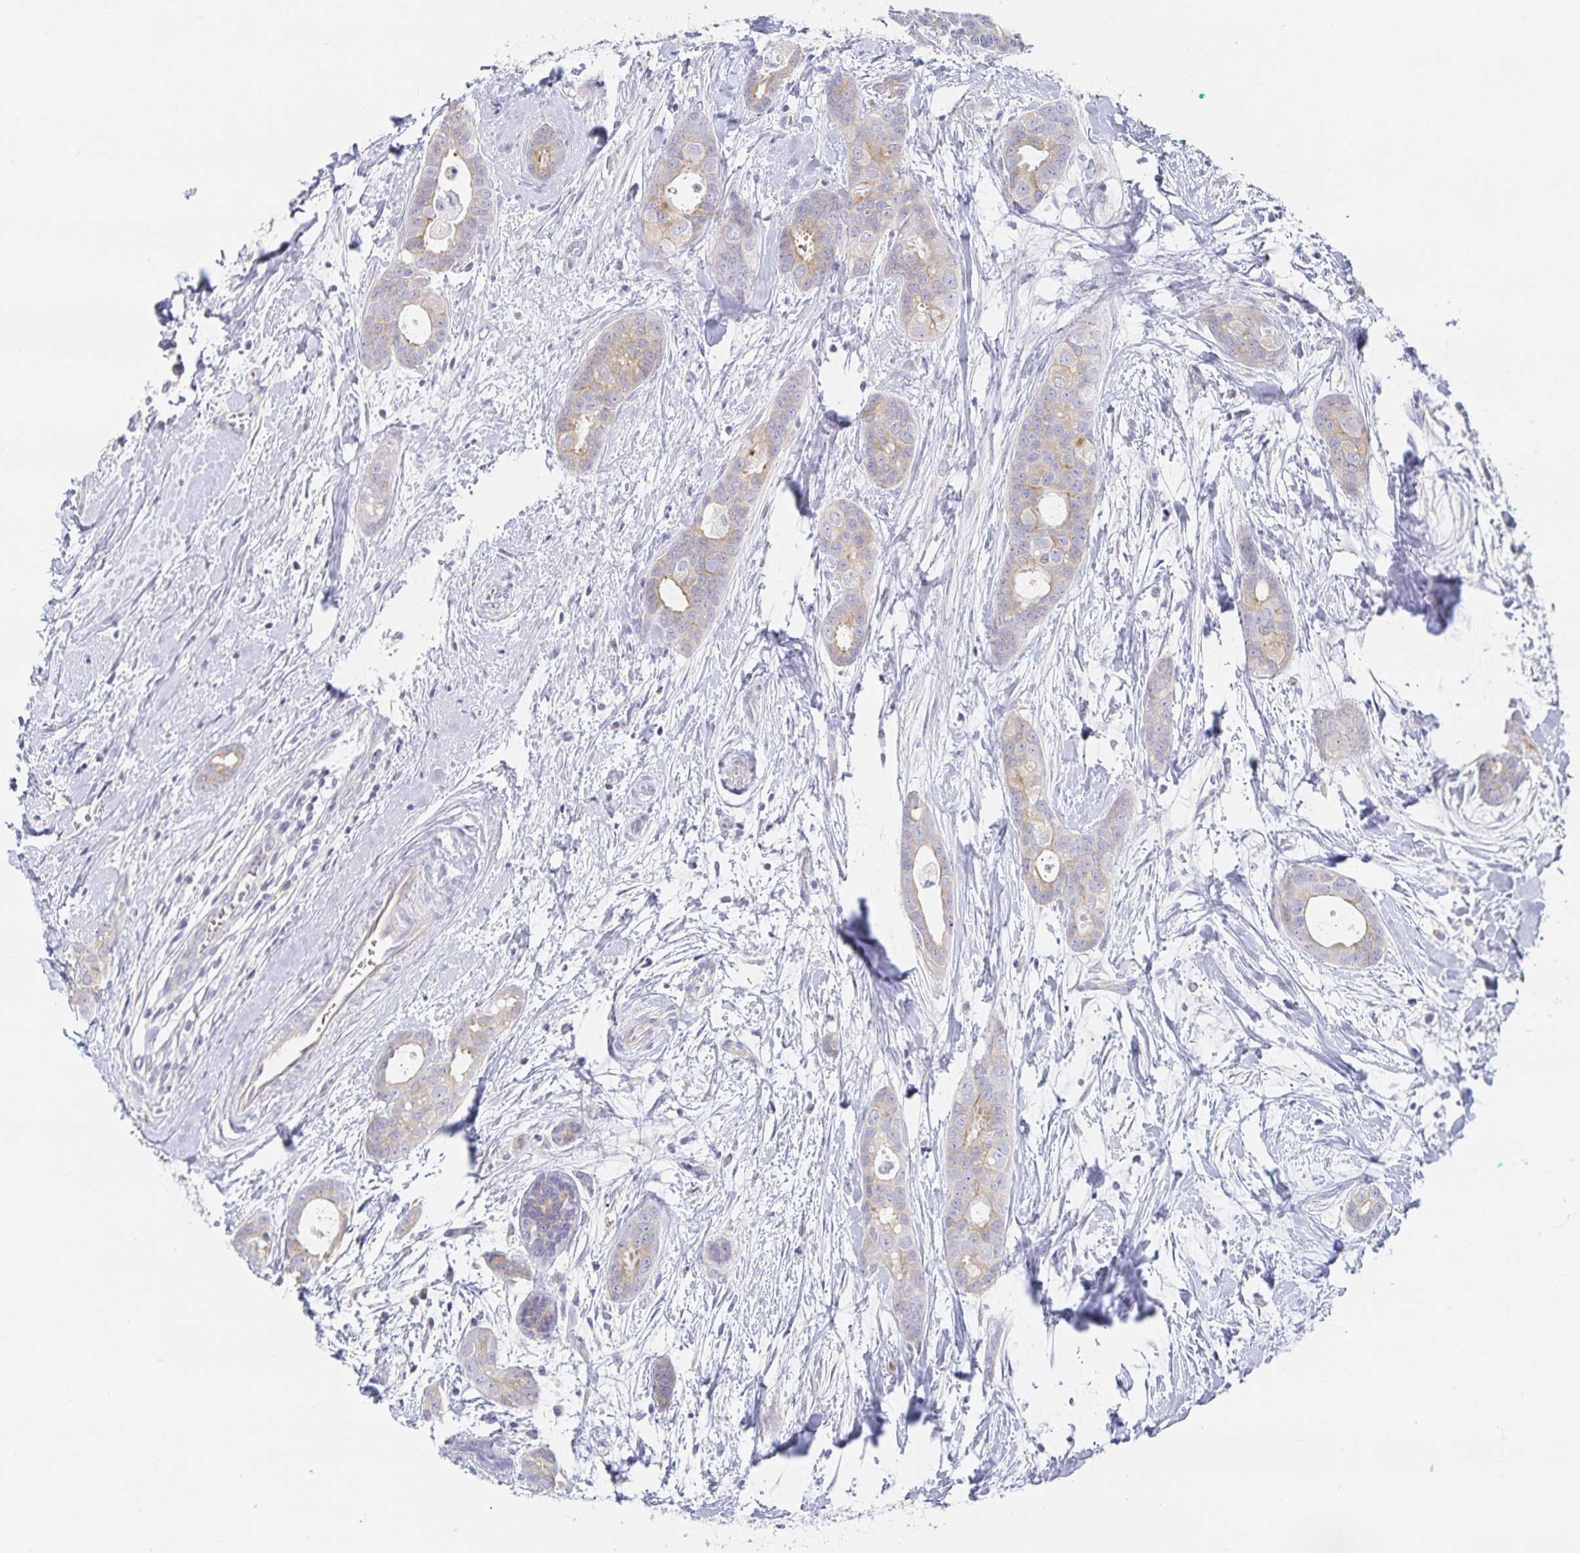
{"staining": {"intensity": "weak", "quantity": "<25%", "location": "cytoplasmic/membranous"}, "tissue": "breast cancer", "cell_type": "Tumor cells", "image_type": "cancer", "snomed": [{"axis": "morphology", "description": "Duct carcinoma"}, {"axis": "topography", "description": "Breast"}], "caption": "An IHC photomicrograph of breast infiltrating ductal carcinoma is shown. There is no staining in tumor cells of breast infiltrating ductal carcinoma. (IHC, brightfield microscopy, high magnification).", "gene": "SFTPA1", "patient": {"sex": "female", "age": 45}}